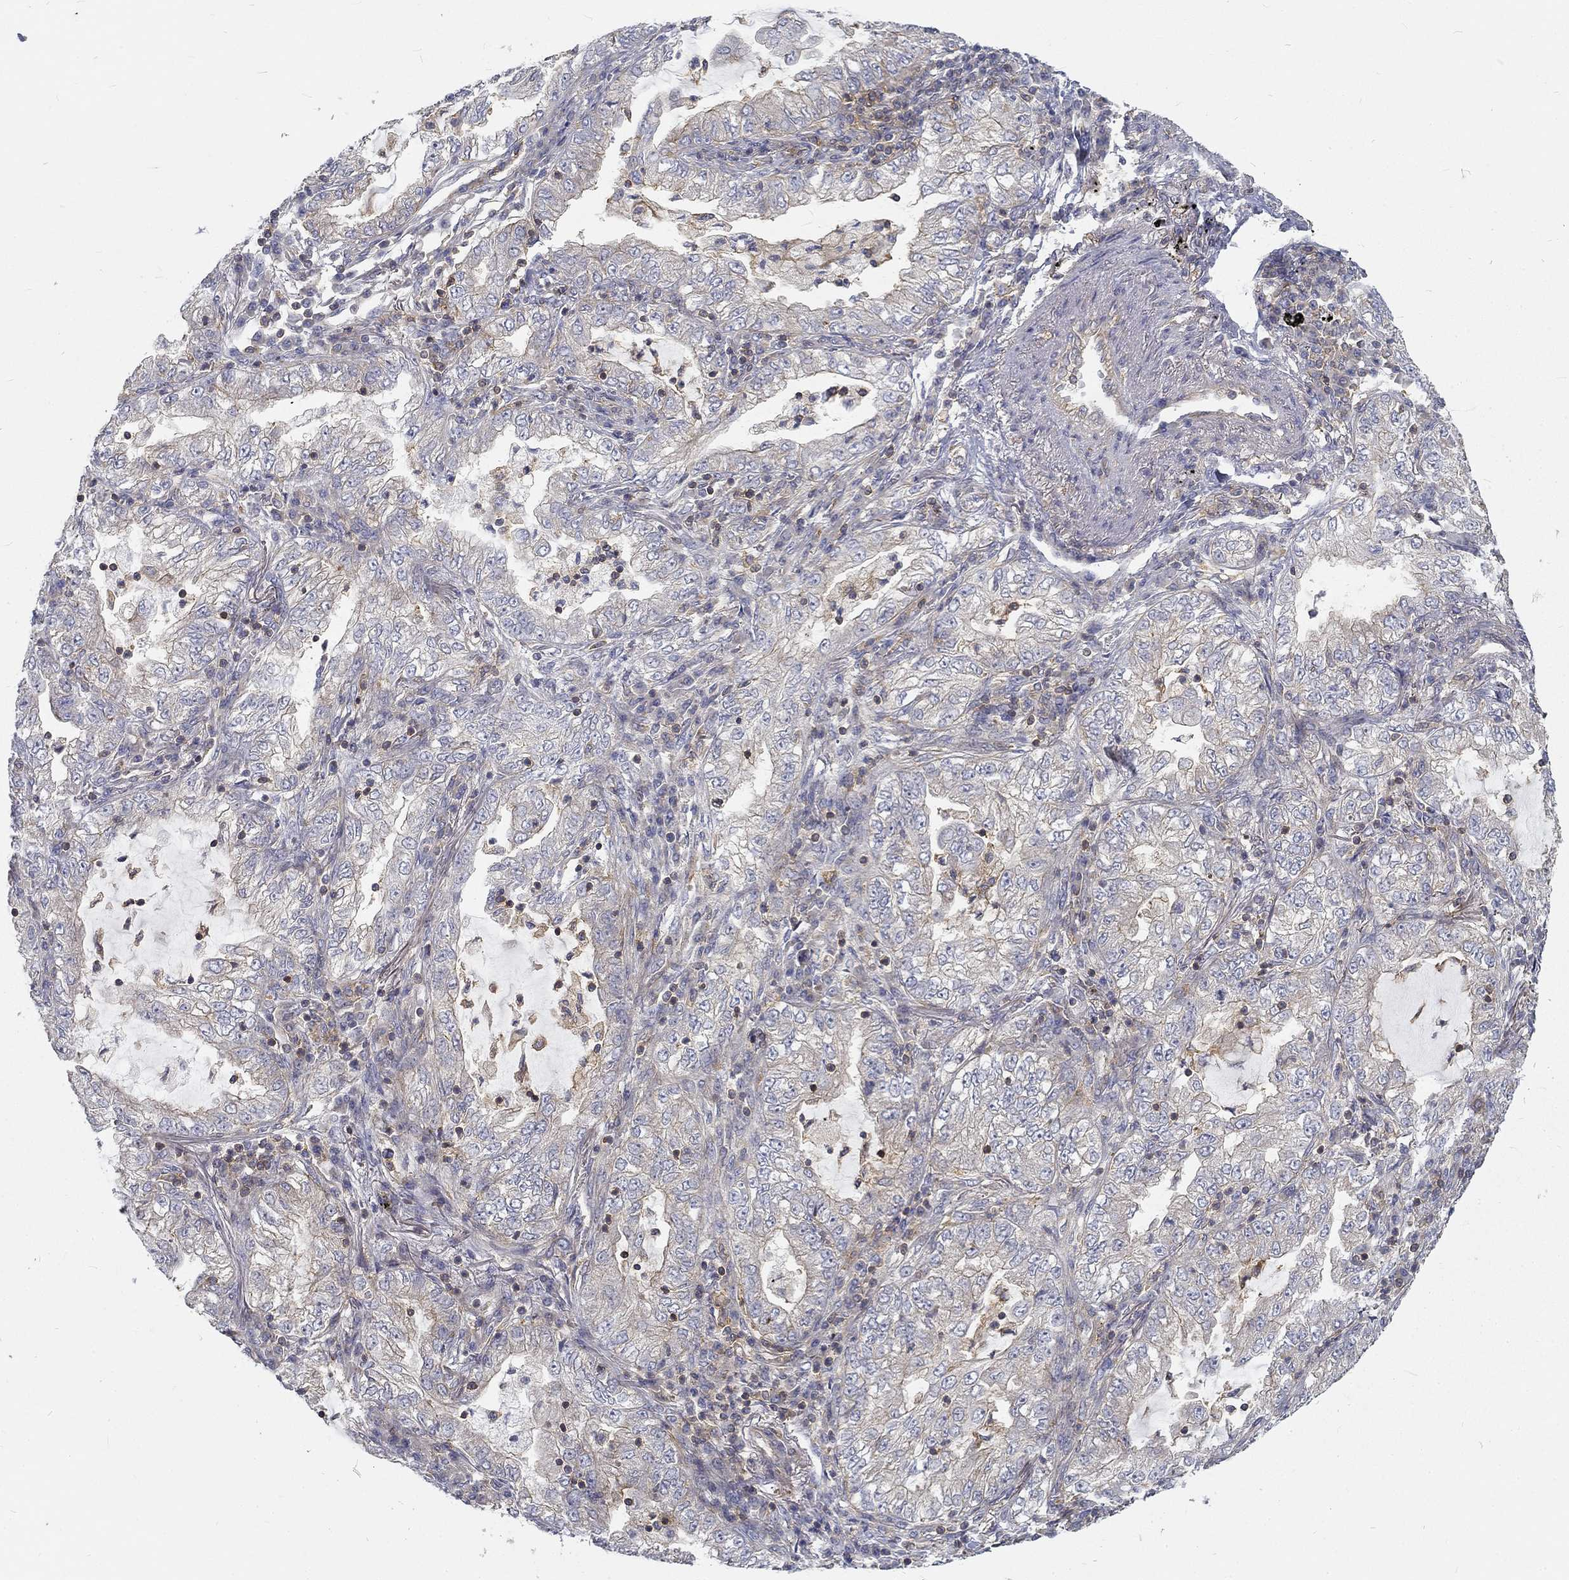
{"staining": {"intensity": "moderate", "quantity": "25%-75%", "location": "cytoplasmic/membranous"}, "tissue": "lung cancer", "cell_type": "Tumor cells", "image_type": "cancer", "snomed": [{"axis": "morphology", "description": "Adenocarcinoma, NOS"}, {"axis": "topography", "description": "Lung"}], "caption": "This is a histology image of IHC staining of lung cancer, which shows moderate expression in the cytoplasmic/membranous of tumor cells.", "gene": "MTMR11", "patient": {"sex": "female", "age": 73}}